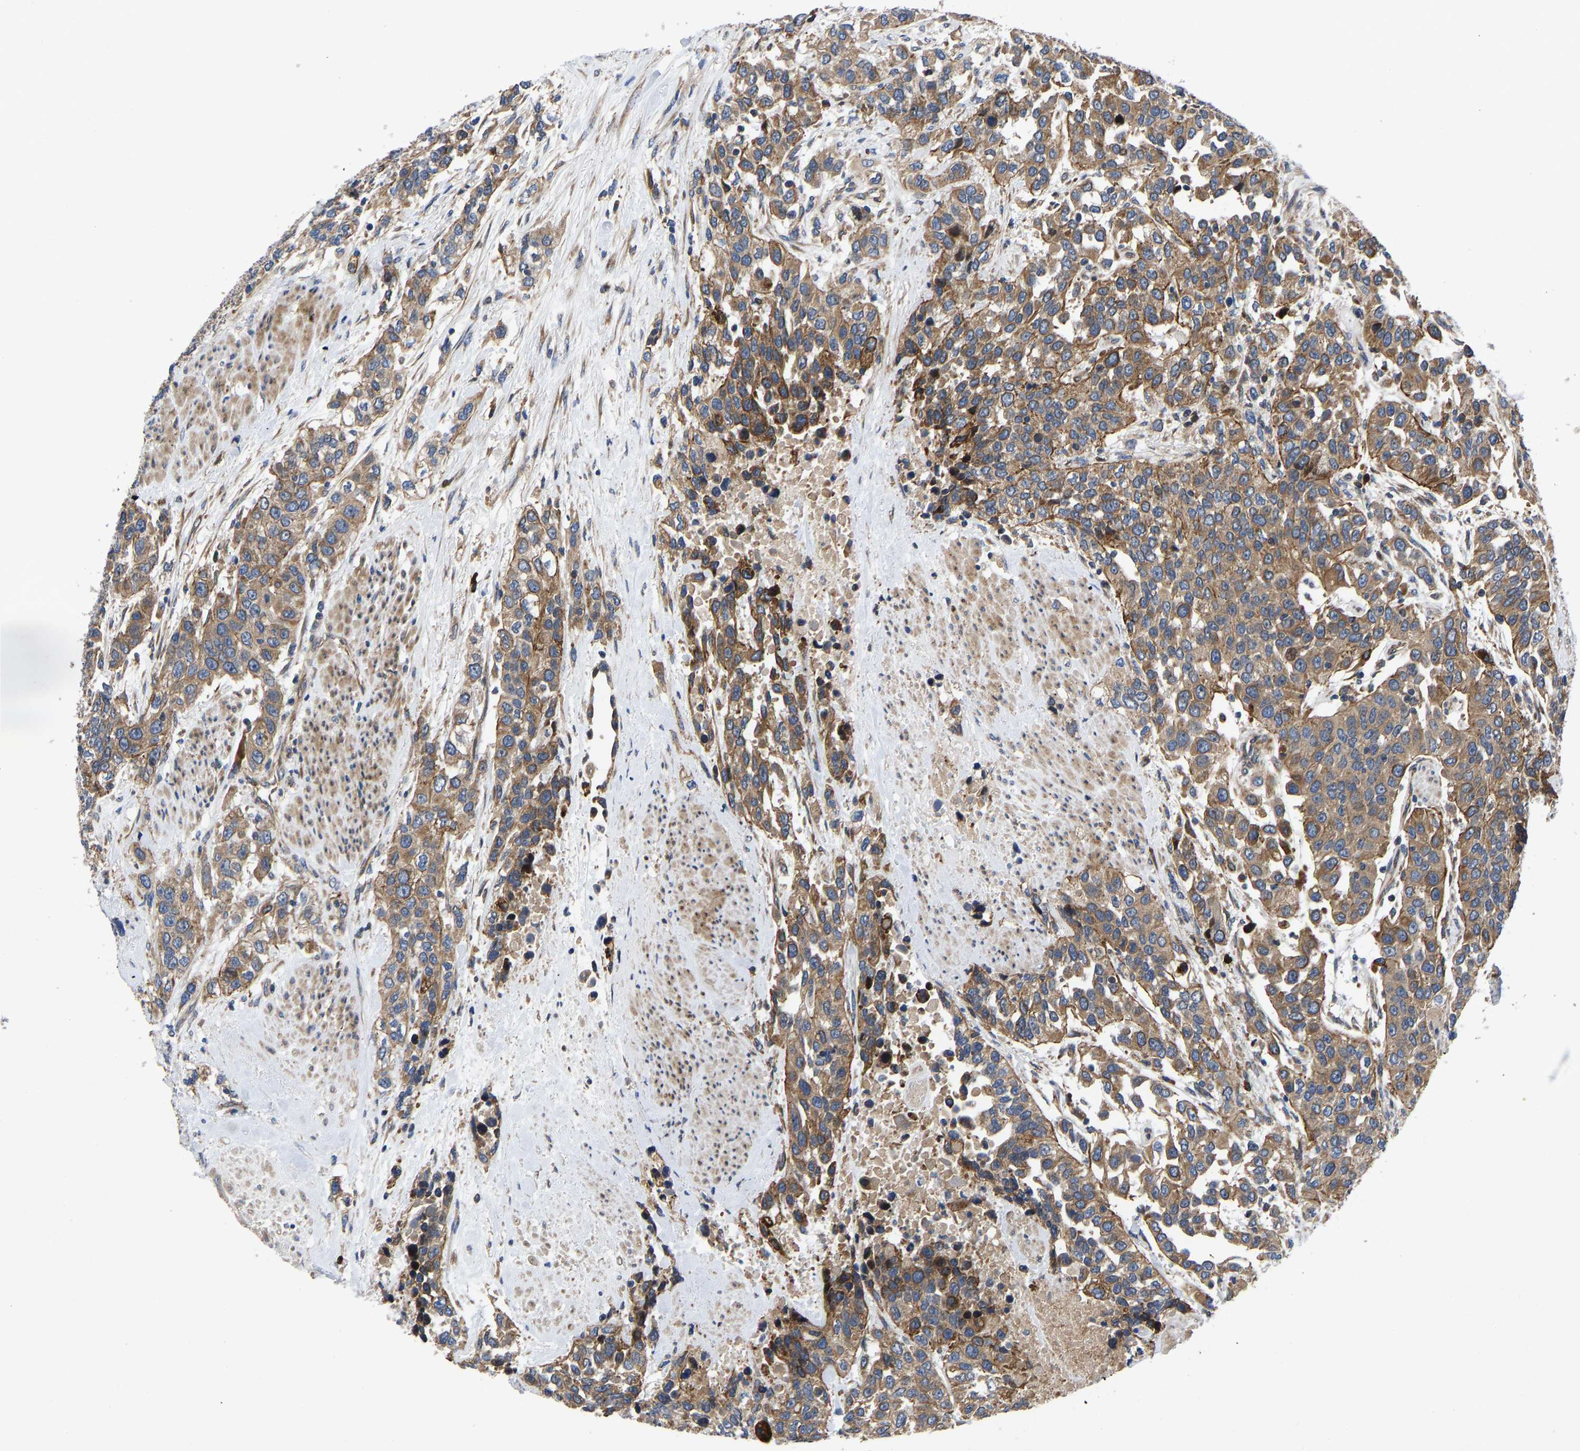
{"staining": {"intensity": "moderate", "quantity": ">75%", "location": "cytoplasmic/membranous"}, "tissue": "urothelial cancer", "cell_type": "Tumor cells", "image_type": "cancer", "snomed": [{"axis": "morphology", "description": "Urothelial carcinoma, High grade"}, {"axis": "topography", "description": "Urinary bladder"}], "caption": "Immunohistochemistry photomicrograph of human high-grade urothelial carcinoma stained for a protein (brown), which reveals medium levels of moderate cytoplasmic/membranous positivity in about >75% of tumor cells.", "gene": "TMEM38B", "patient": {"sex": "female", "age": 80}}